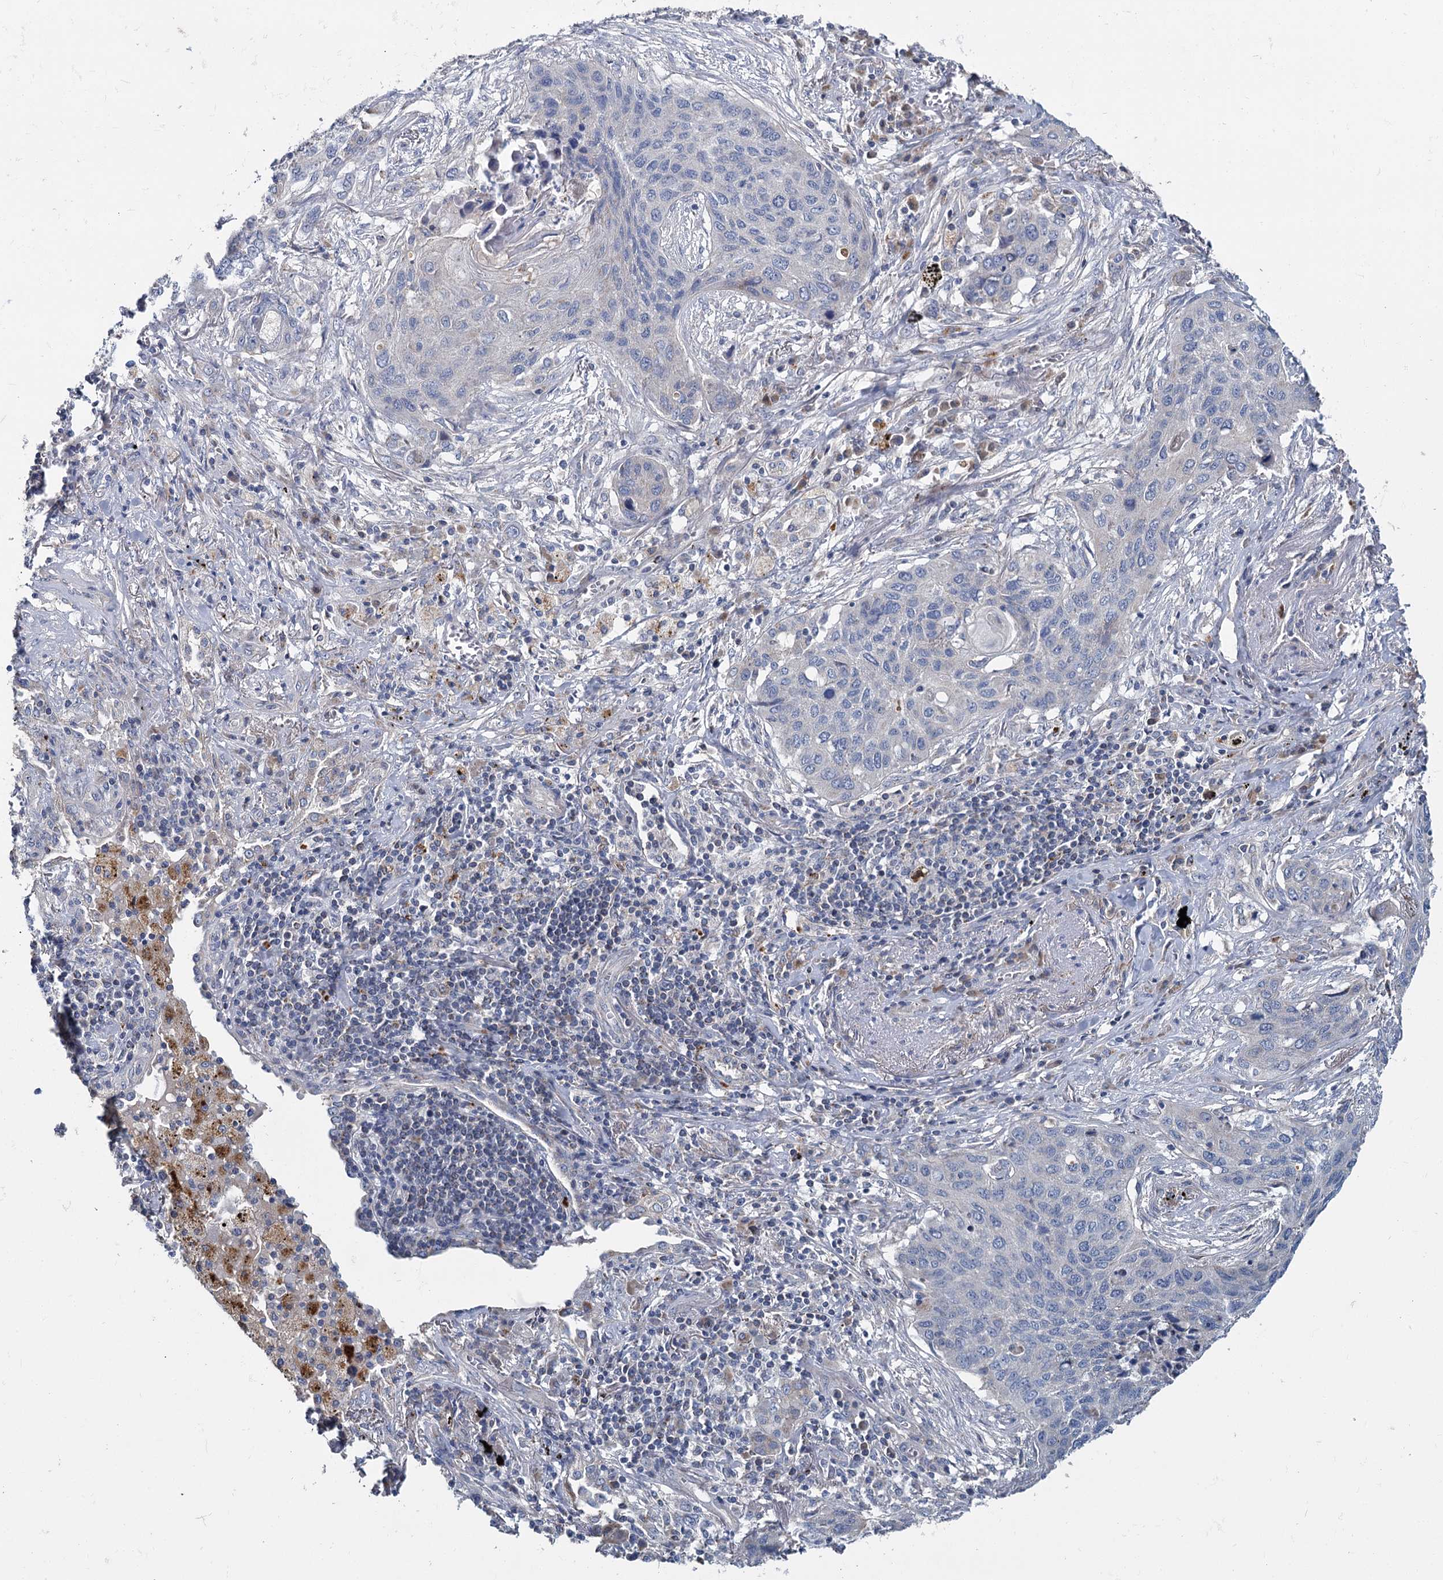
{"staining": {"intensity": "negative", "quantity": "none", "location": "none"}, "tissue": "lung cancer", "cell_type": "Tumor cells", "image_type": "cancer", "snomed": [{"axis": "morphology", "description": "Squamous cell carcinoma, NOS"}, {"axis": "topography", "description": "Lung"}], "caption": "Histopathology image shows no protein expression in tumor cells of lung cancer tissue.", "gene": "ANKRD16", "patient": {"sex": "female", "age": 63}}